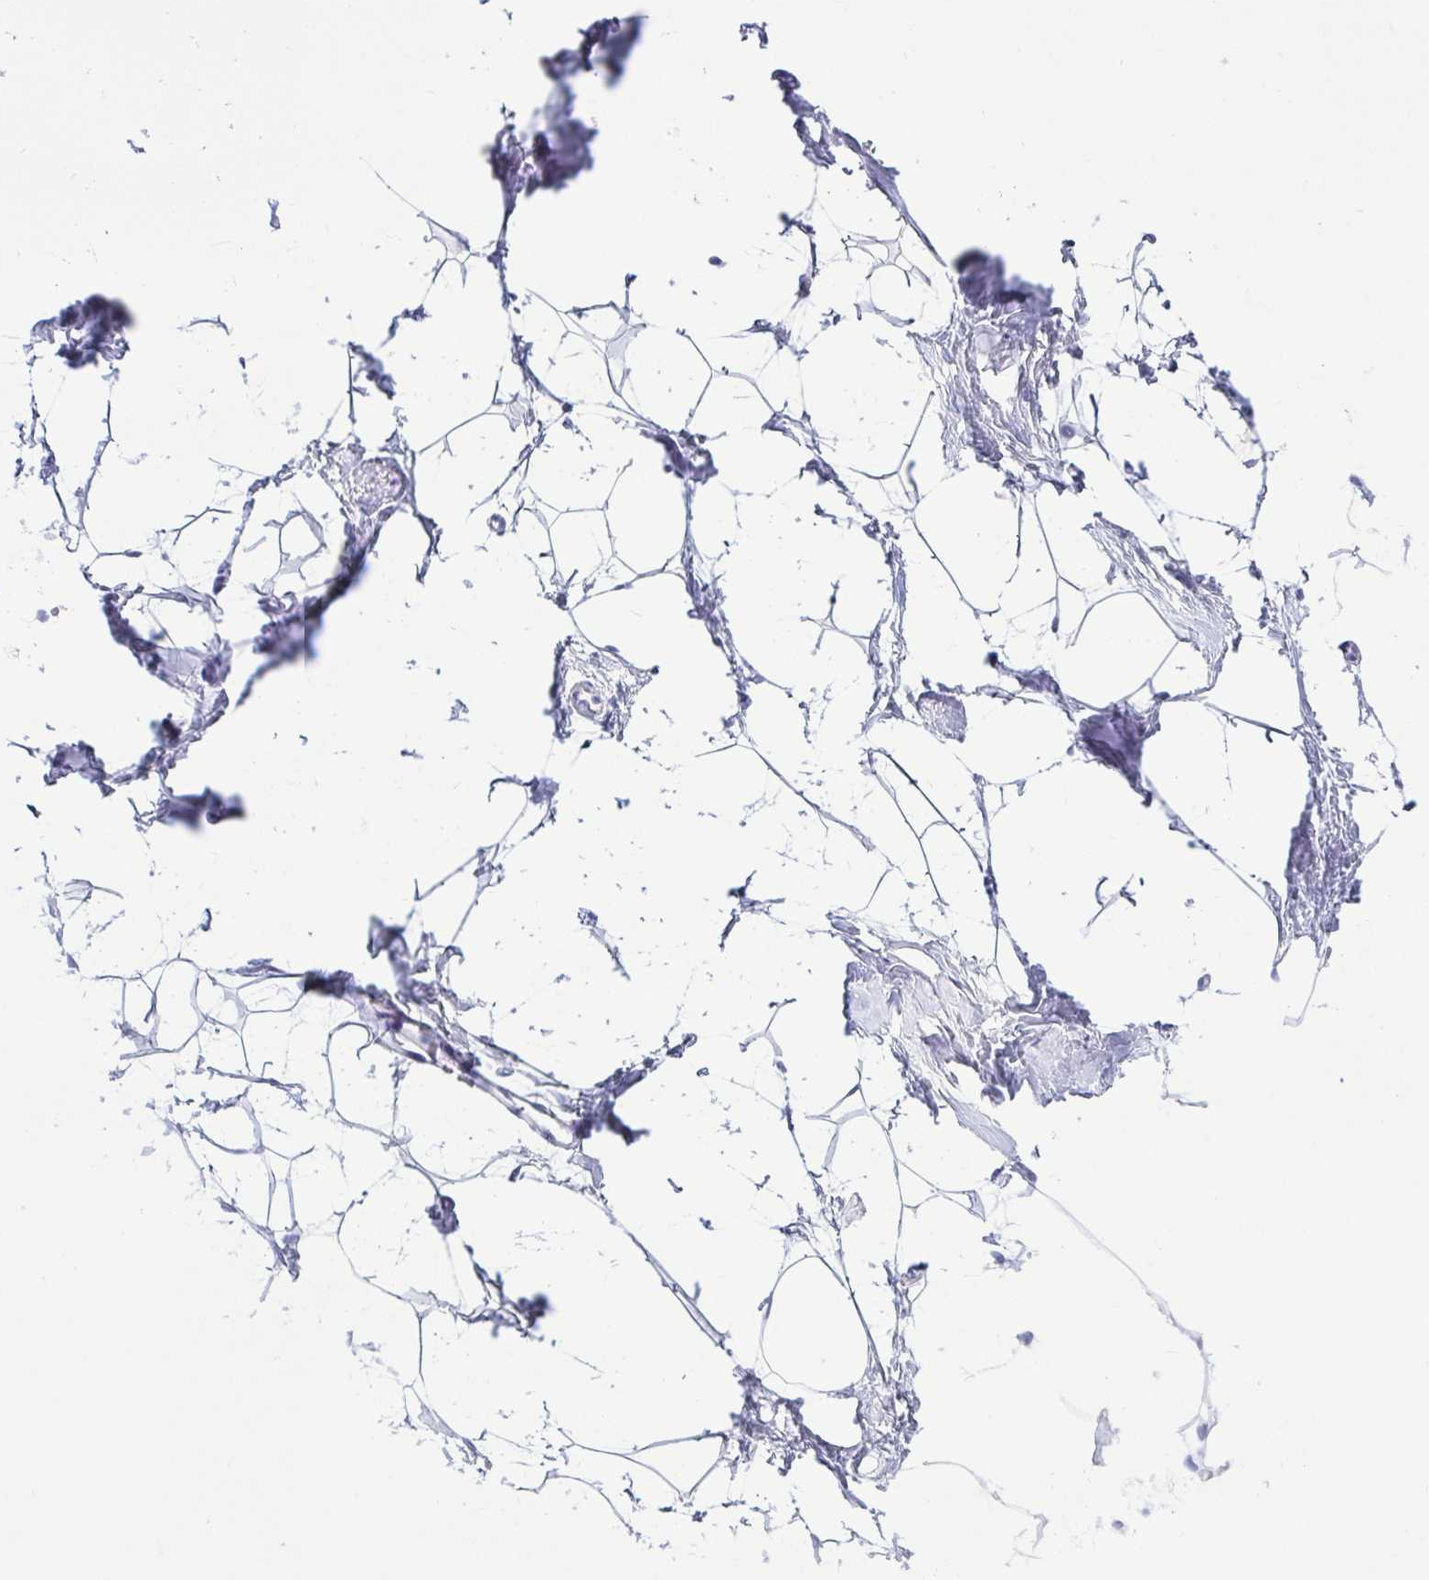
{"staining": {"intensity": "negative", "quantity": "none", "location": "none"}, "tissue": "breast", "cell_type": "Adipocytes", "image_type": "normal", "snomed": [{"axis": "morphology", "description": "Normal tissue, NOS"}, {"axis": "topography", "description": "Breast"}], "caption": "High power microscopy image of an immunohistochemistry (IHC) photomicrograph of benign breast, revealing no significant expression in adipocytes.", "gene": "CD164L2", "patient": {"sex": "female", "age": 32}}